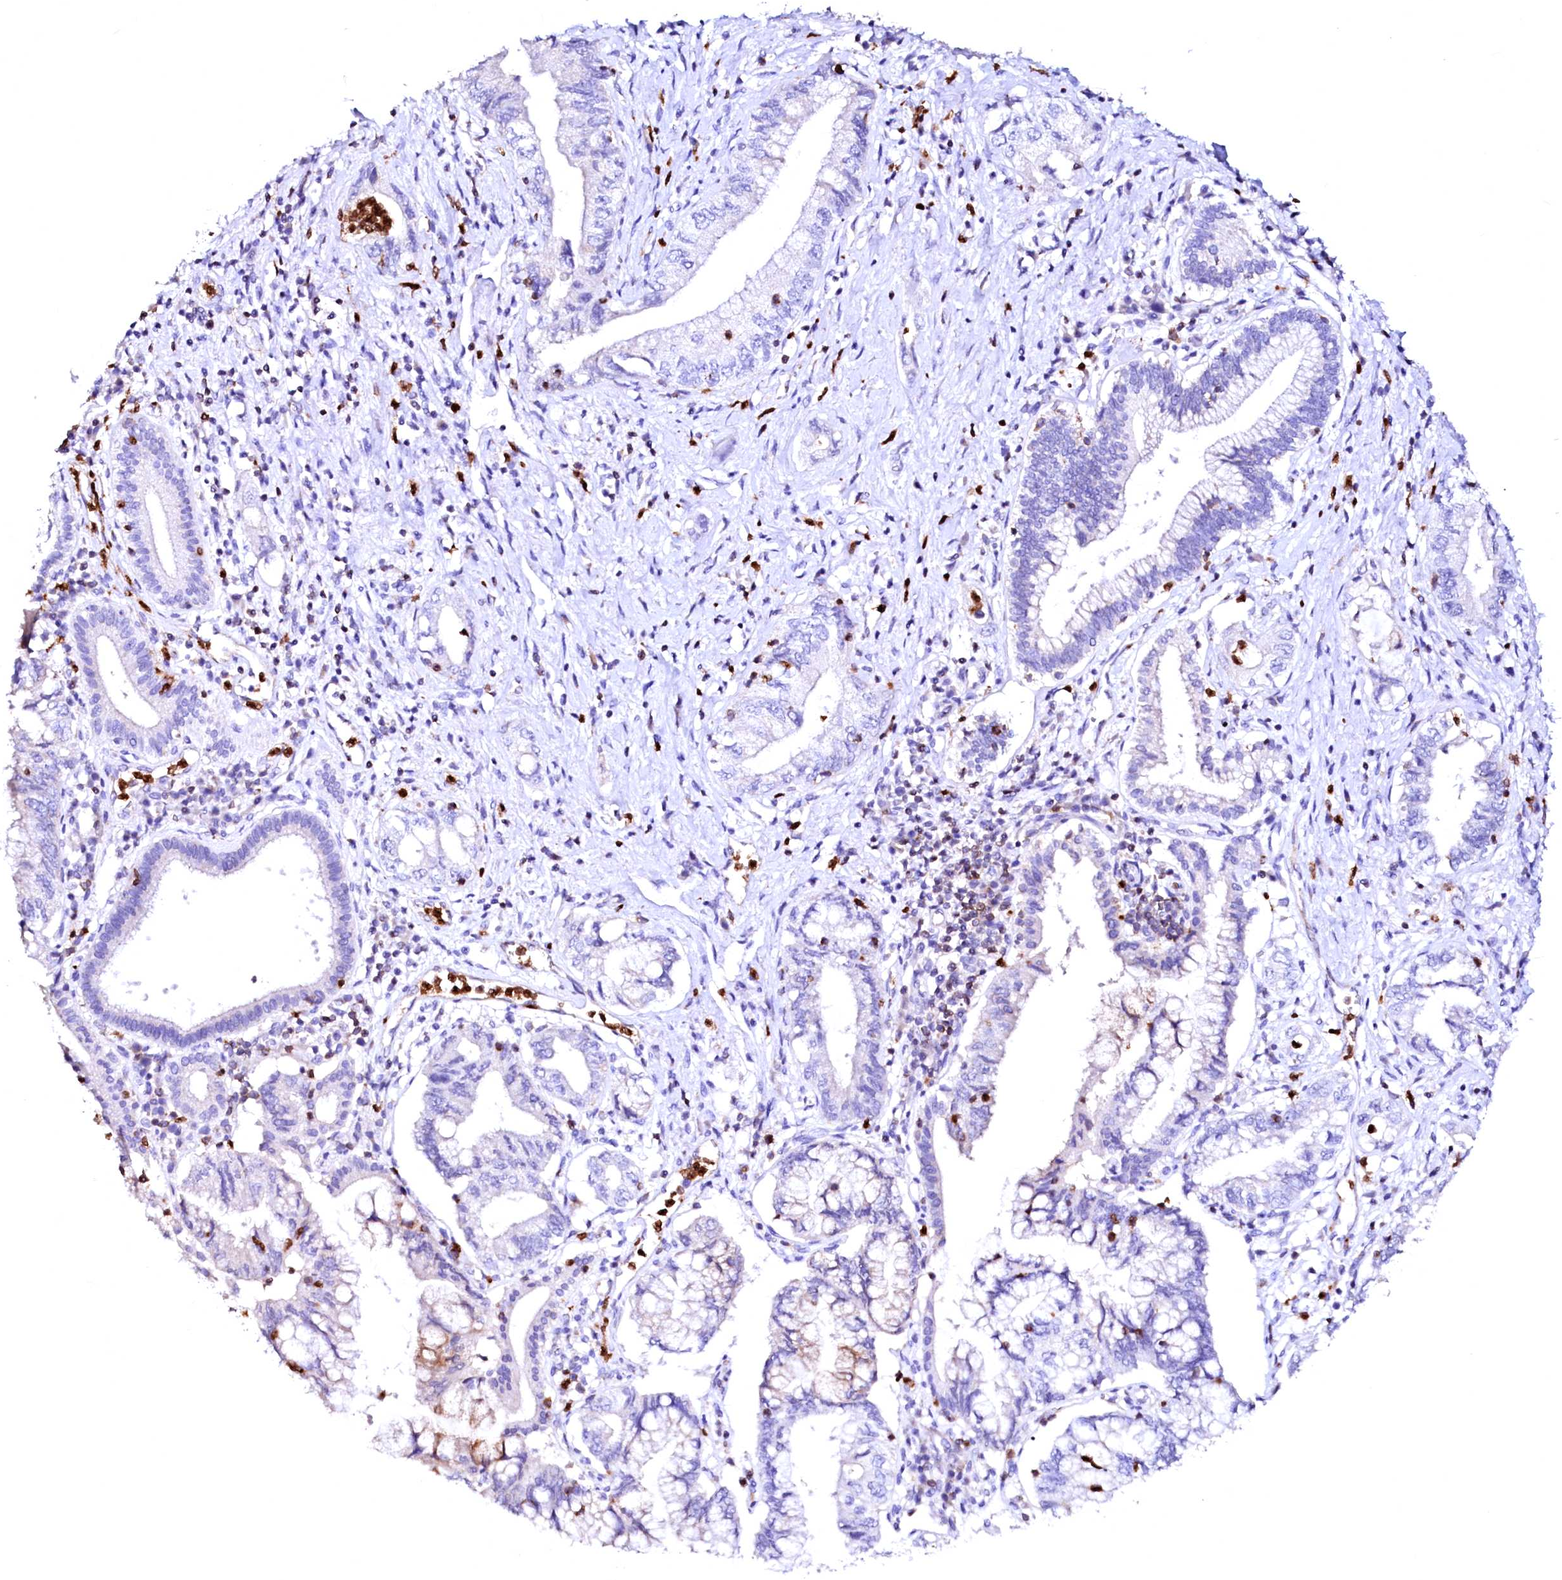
{"staining": {"intensity": "negative", "quantity": "none", "location": "none"}, "tissue": "pancreatic cancer", "cell_type": "Tumor cells", "image_type": "cancer", "snomed": [{"axis": "morphology", "description": "Adenocarcinoma, NOS"}, {"axis": "topography", "description": "Pancreas"}], "caption": "The IHC photomicrograph has no significant staining in tumor cells of pancreatic cancer (adenocarcinoma) tissue.", "gene": "RAB27A", "patient": {"sex": "female", "age": 73}}